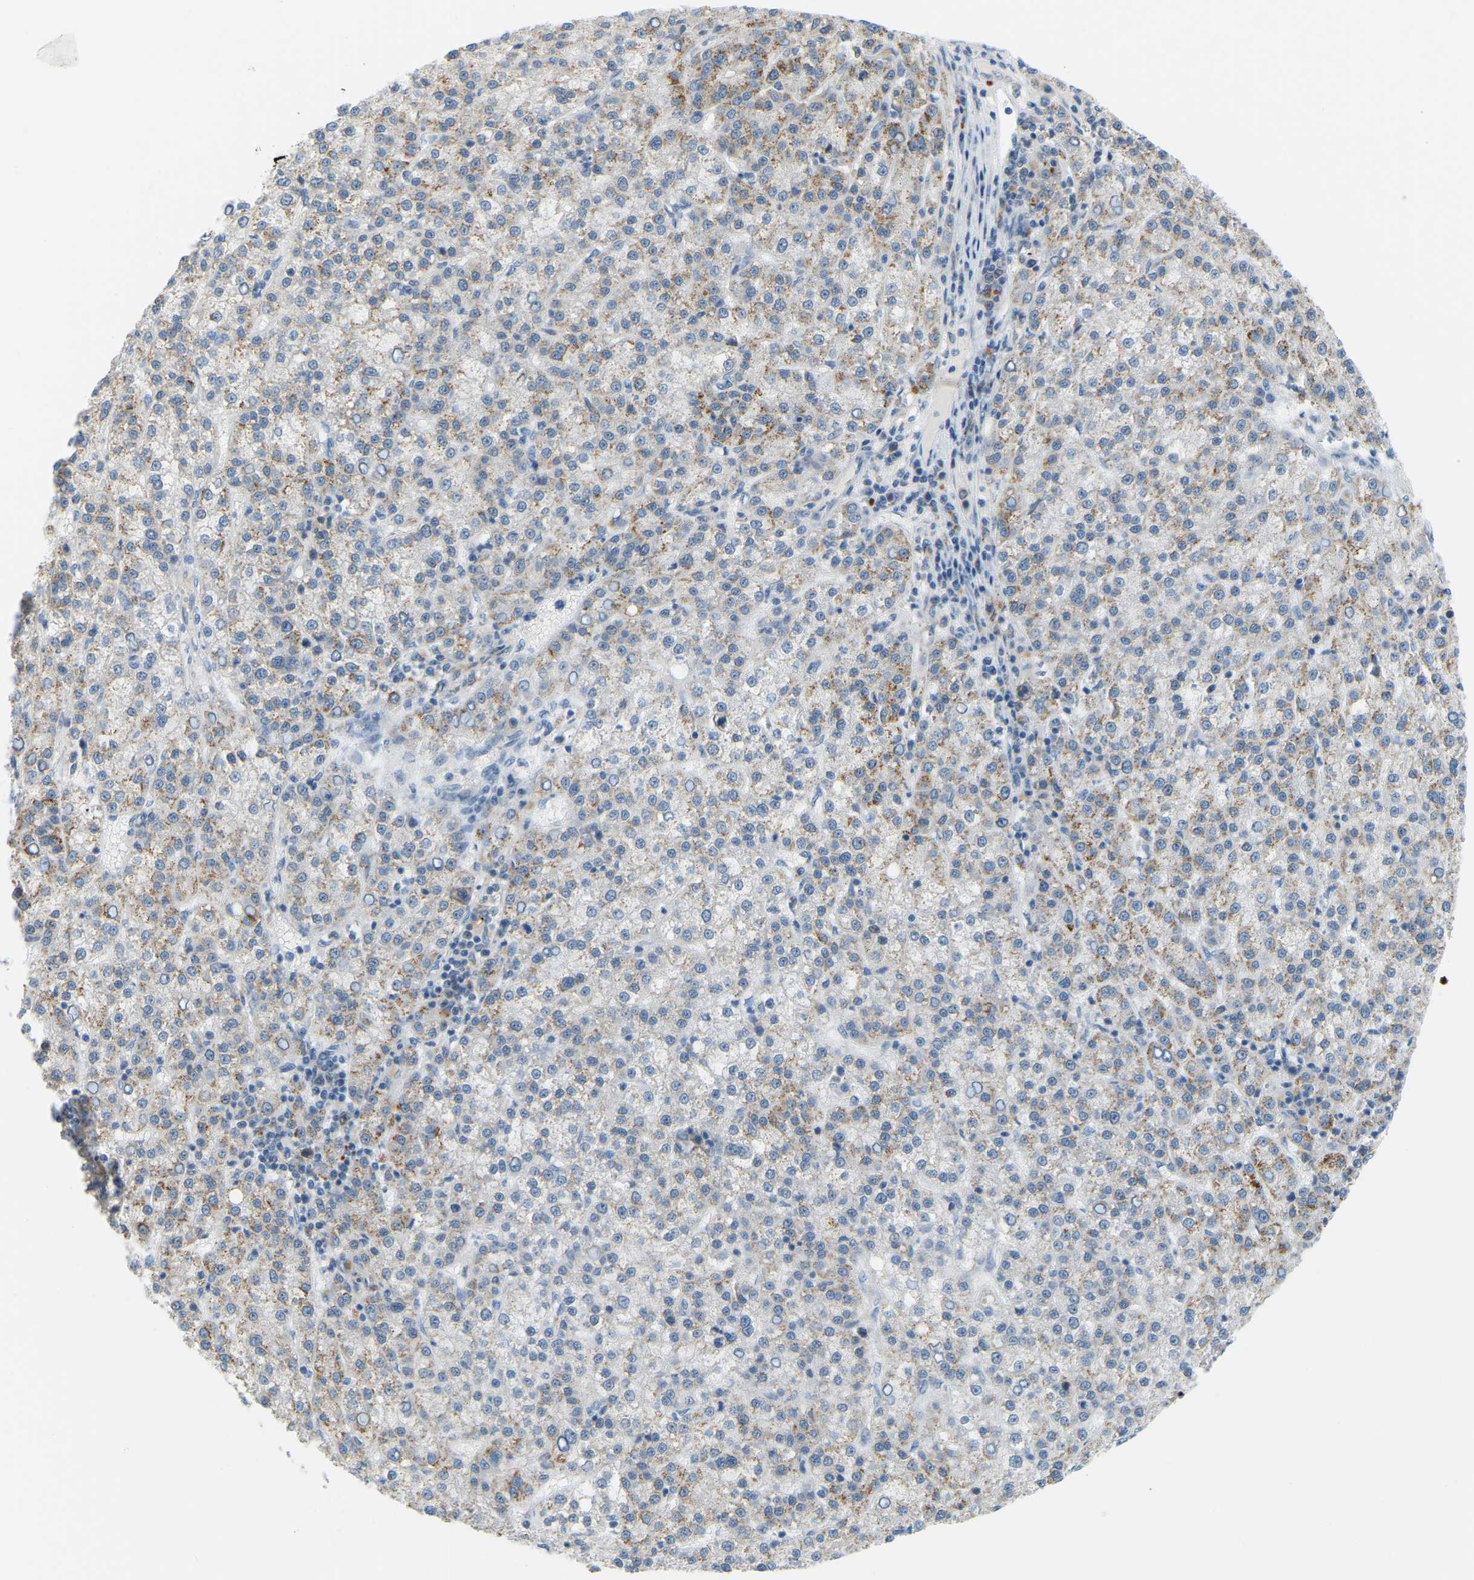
{"staining": {"intensity": "moderate", "quantity": "25%-75%", "location": "cytoplasmic/membranous"}, "tissue": "liver cancer", "cell_type": "Tumor cells", "image_type": "cancer", "snomed": [{"axis": "morphology", "description": "Carcinoma, Hepatocellular, NOS"}, {"axis": "topography", "description": "Liver"}], "caption": "Protein expression analysis of liver cancer (hepatocellular carcinoma) displays moderate cytoplasmic/membranous staining in about 25%-75% of tumor cells.", "gene": "NME8", "patient": {"sex": "female", "age": 58}}